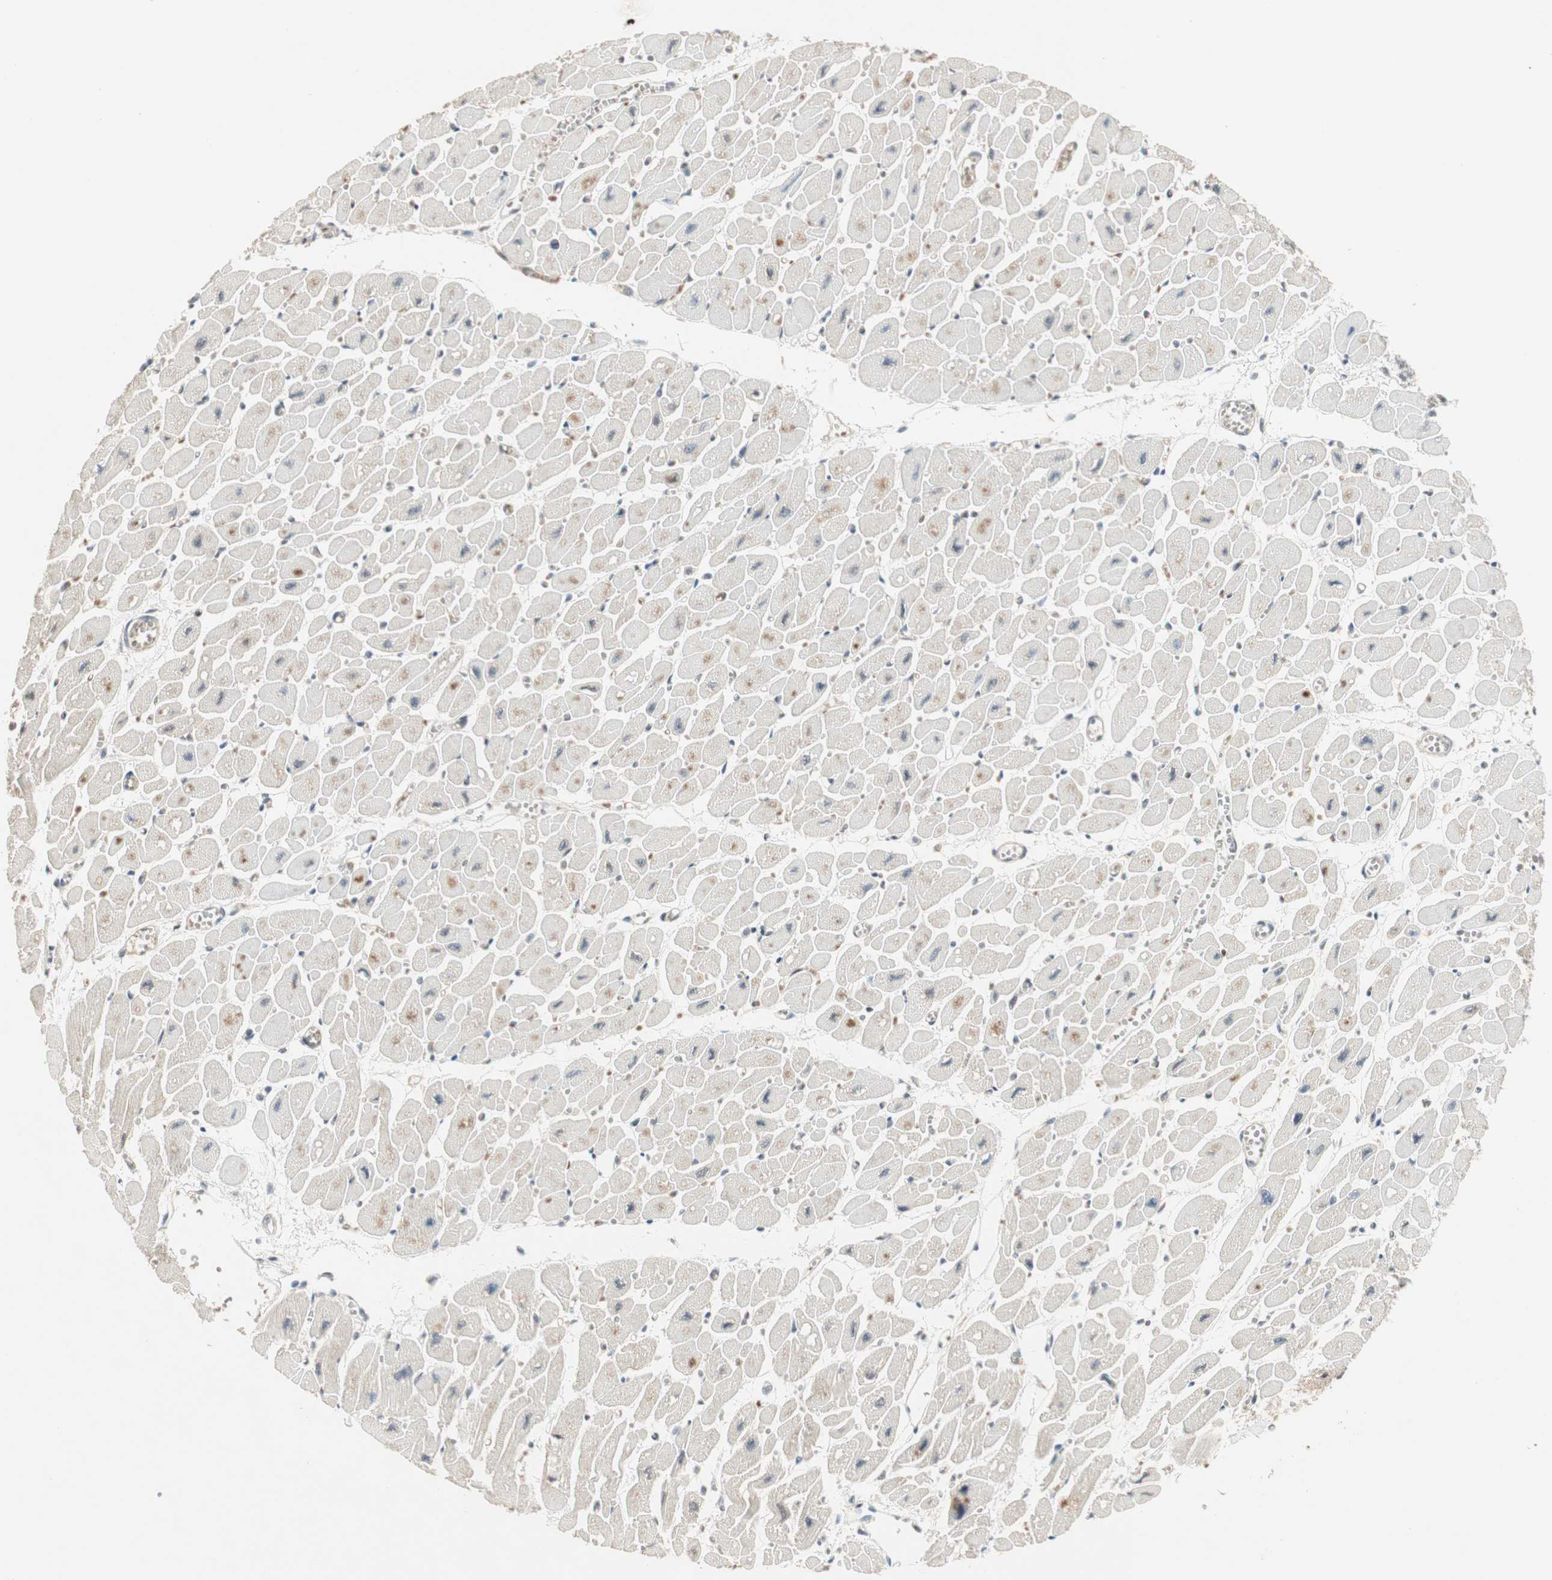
{"staining": {"intensity": "moderate", "quantity": "<25%", "location": "cytoplasmic/membranous,nuclear"}, "tissue": "heart muscle", "cell_type": "Cardiomyocytes", "image_type": "normal", "snomed": [{"axis": "morphology", "description": "Normal tissue, NOS"}, {"axis": "topography", "description": "Heart"}], "caption": "Benign heart muscle reveals moderate cytoplasmic/membranous,nuclear positivity in approximately <25% of cardiomyocytes, visualized by immunohistochemistry.", "gene": "MDC1", "patient": {"sex": "female", "age": 54}}